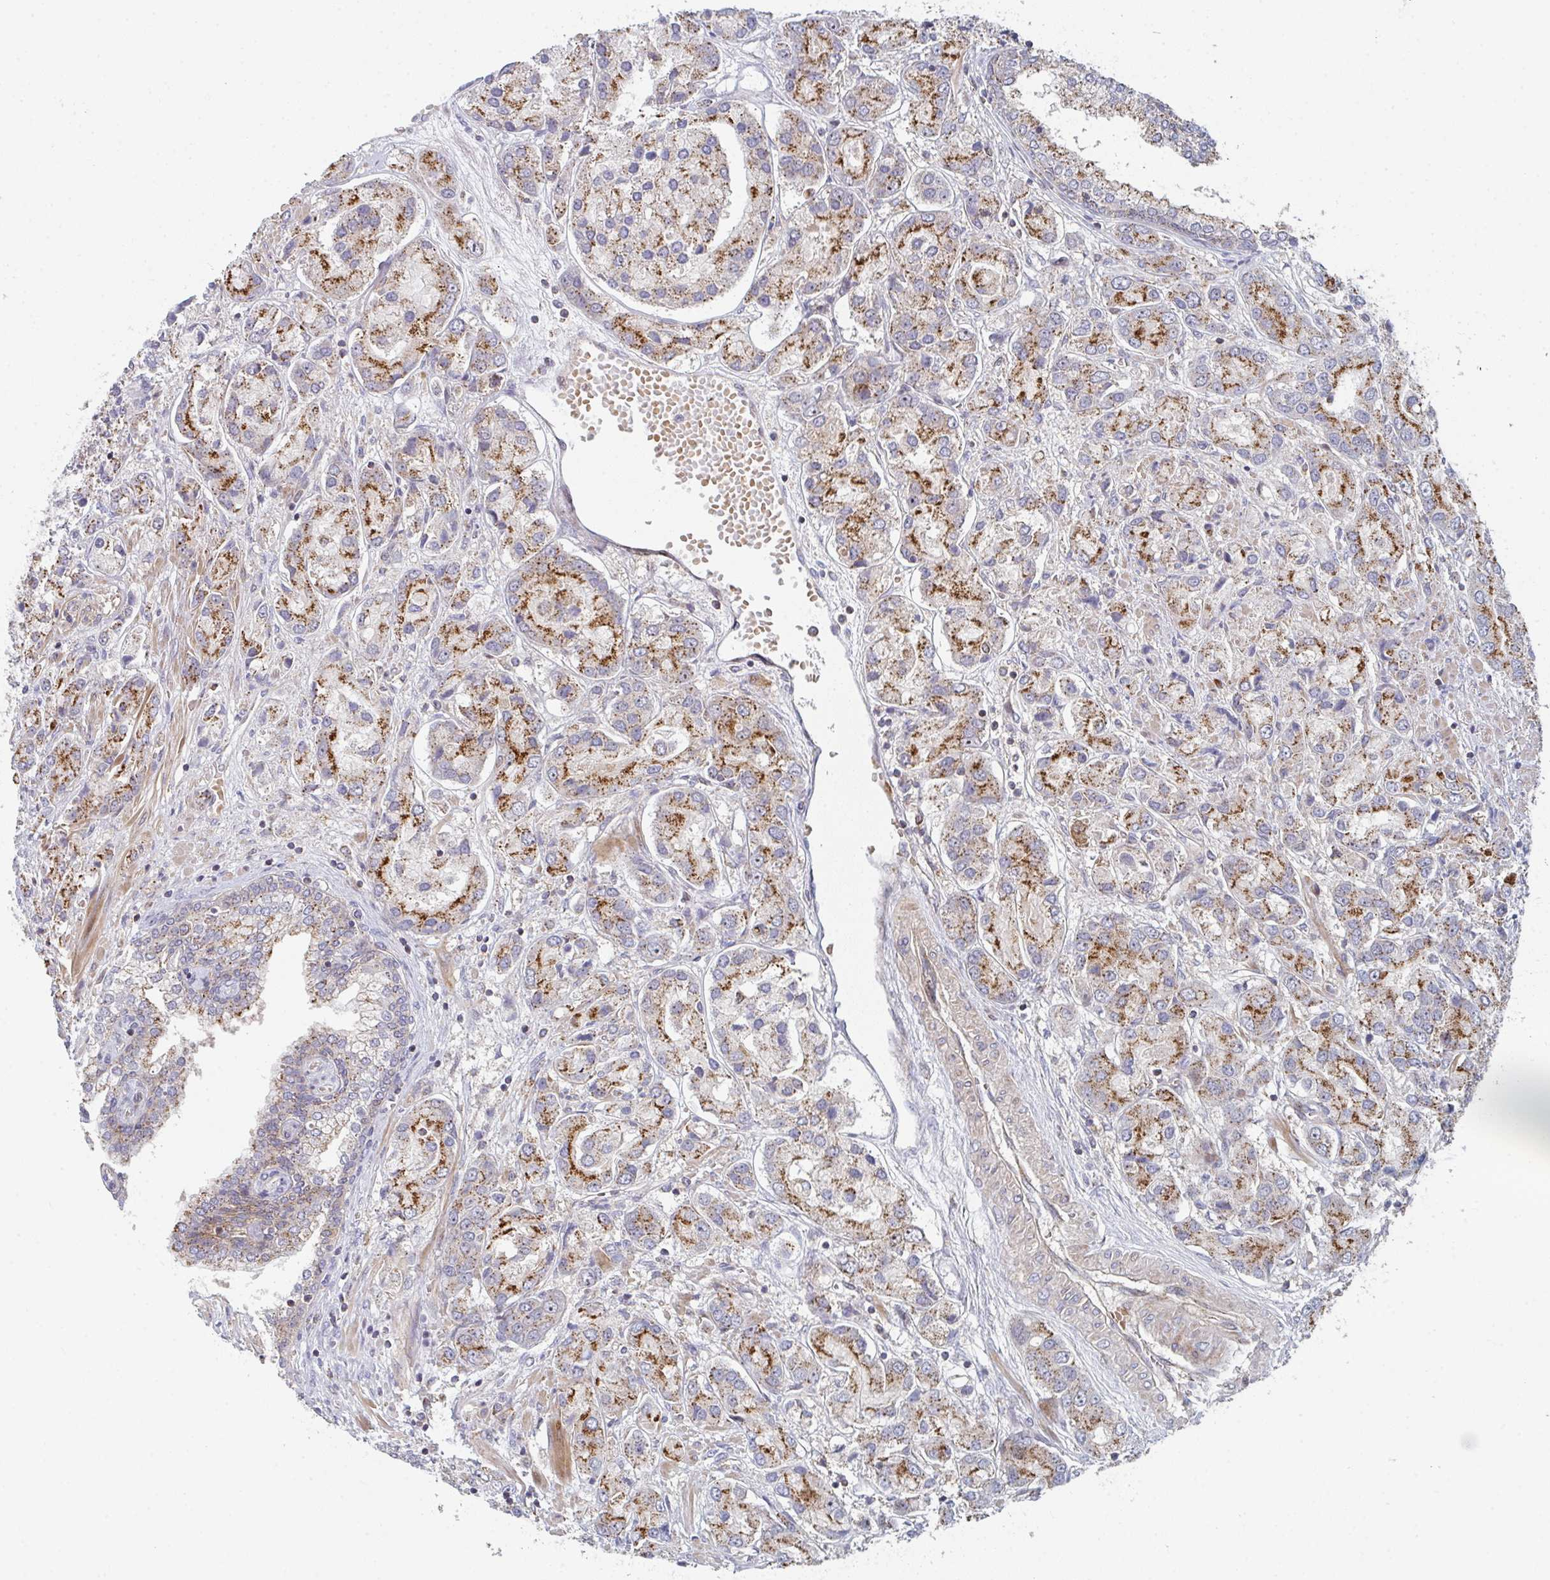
{"staining": {"intensity": "strong", "quantity": "25%-75%", "location": "cytoplasmic/membranous"}, "tissue": "prostate cancer", "cell_type": "Tumor cells", "image_type": "cancer", "snomed": [{"axis": "morphology", "description": "Adenocarcinoma, High grade"}, {"axis": "topography", "description": "Prostate"}], "caption": "There is high levels of strong cytoplasmic/membranous staining in tumor cells of prostate cancer, as demonstrated by immunohistochemical staining (brown color).", "gene": "ZNF644", "patient": {"sex": "male", "age": 67}}